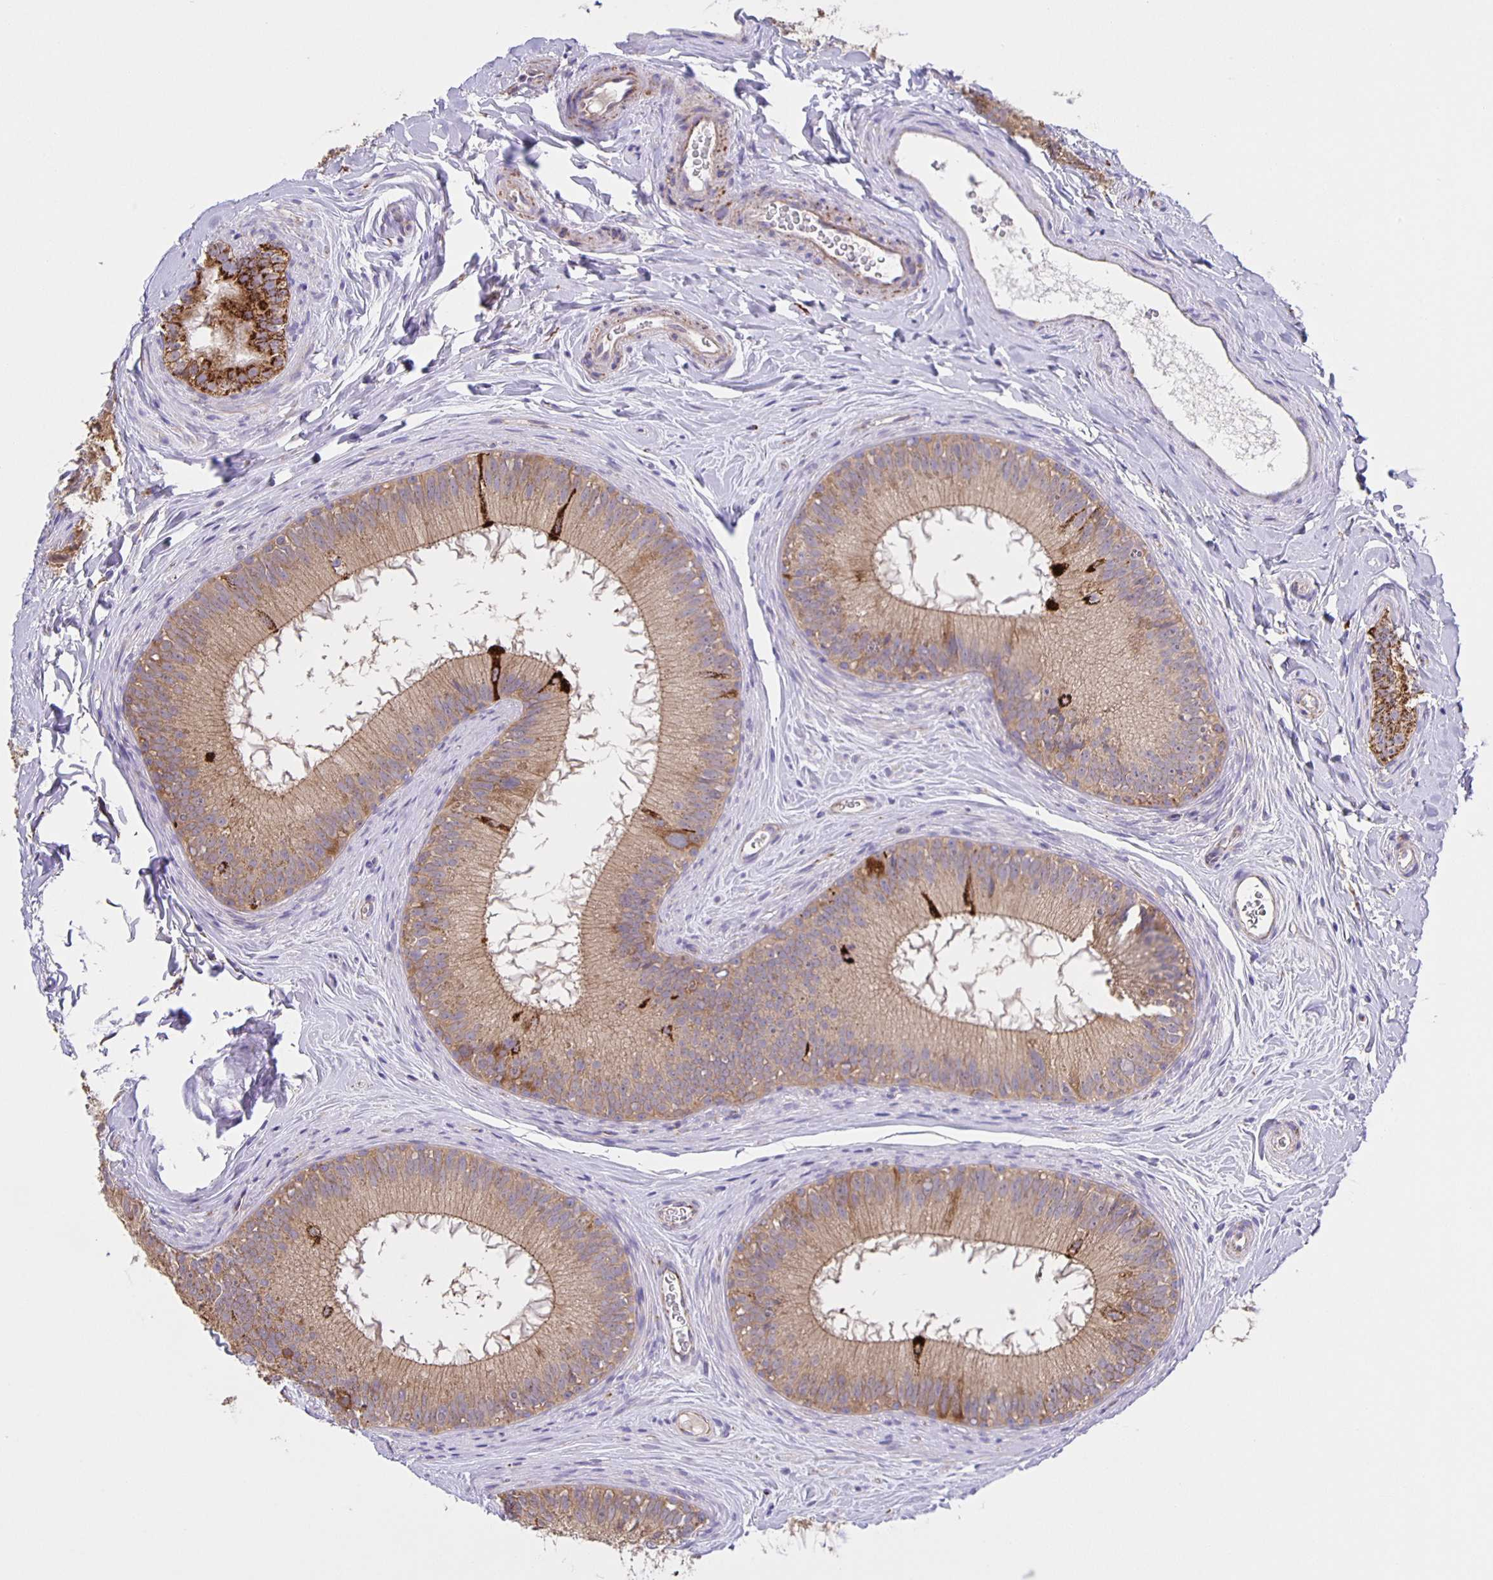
{"staining": {"intensity": "moderate", "quantity": ">75%", "location": "cytoplasmic/membranous"}, "tissue": "epididymis", "cell_type": "Glandular cells", "image_type": "normal", "snomed": [{"axis": "morphology", "description": "Normal tissue, NOS"}, {"axis": "topography", "description": "Epididymis"}], "caption": "This histopathology image shows IHC staining of benign epididymis, with medium moderate cytoplasmic/membranous positivity in about >75% of glandular cells.", "gene": "JMJD4", "patient": {"sex": "male", "age": 44}}